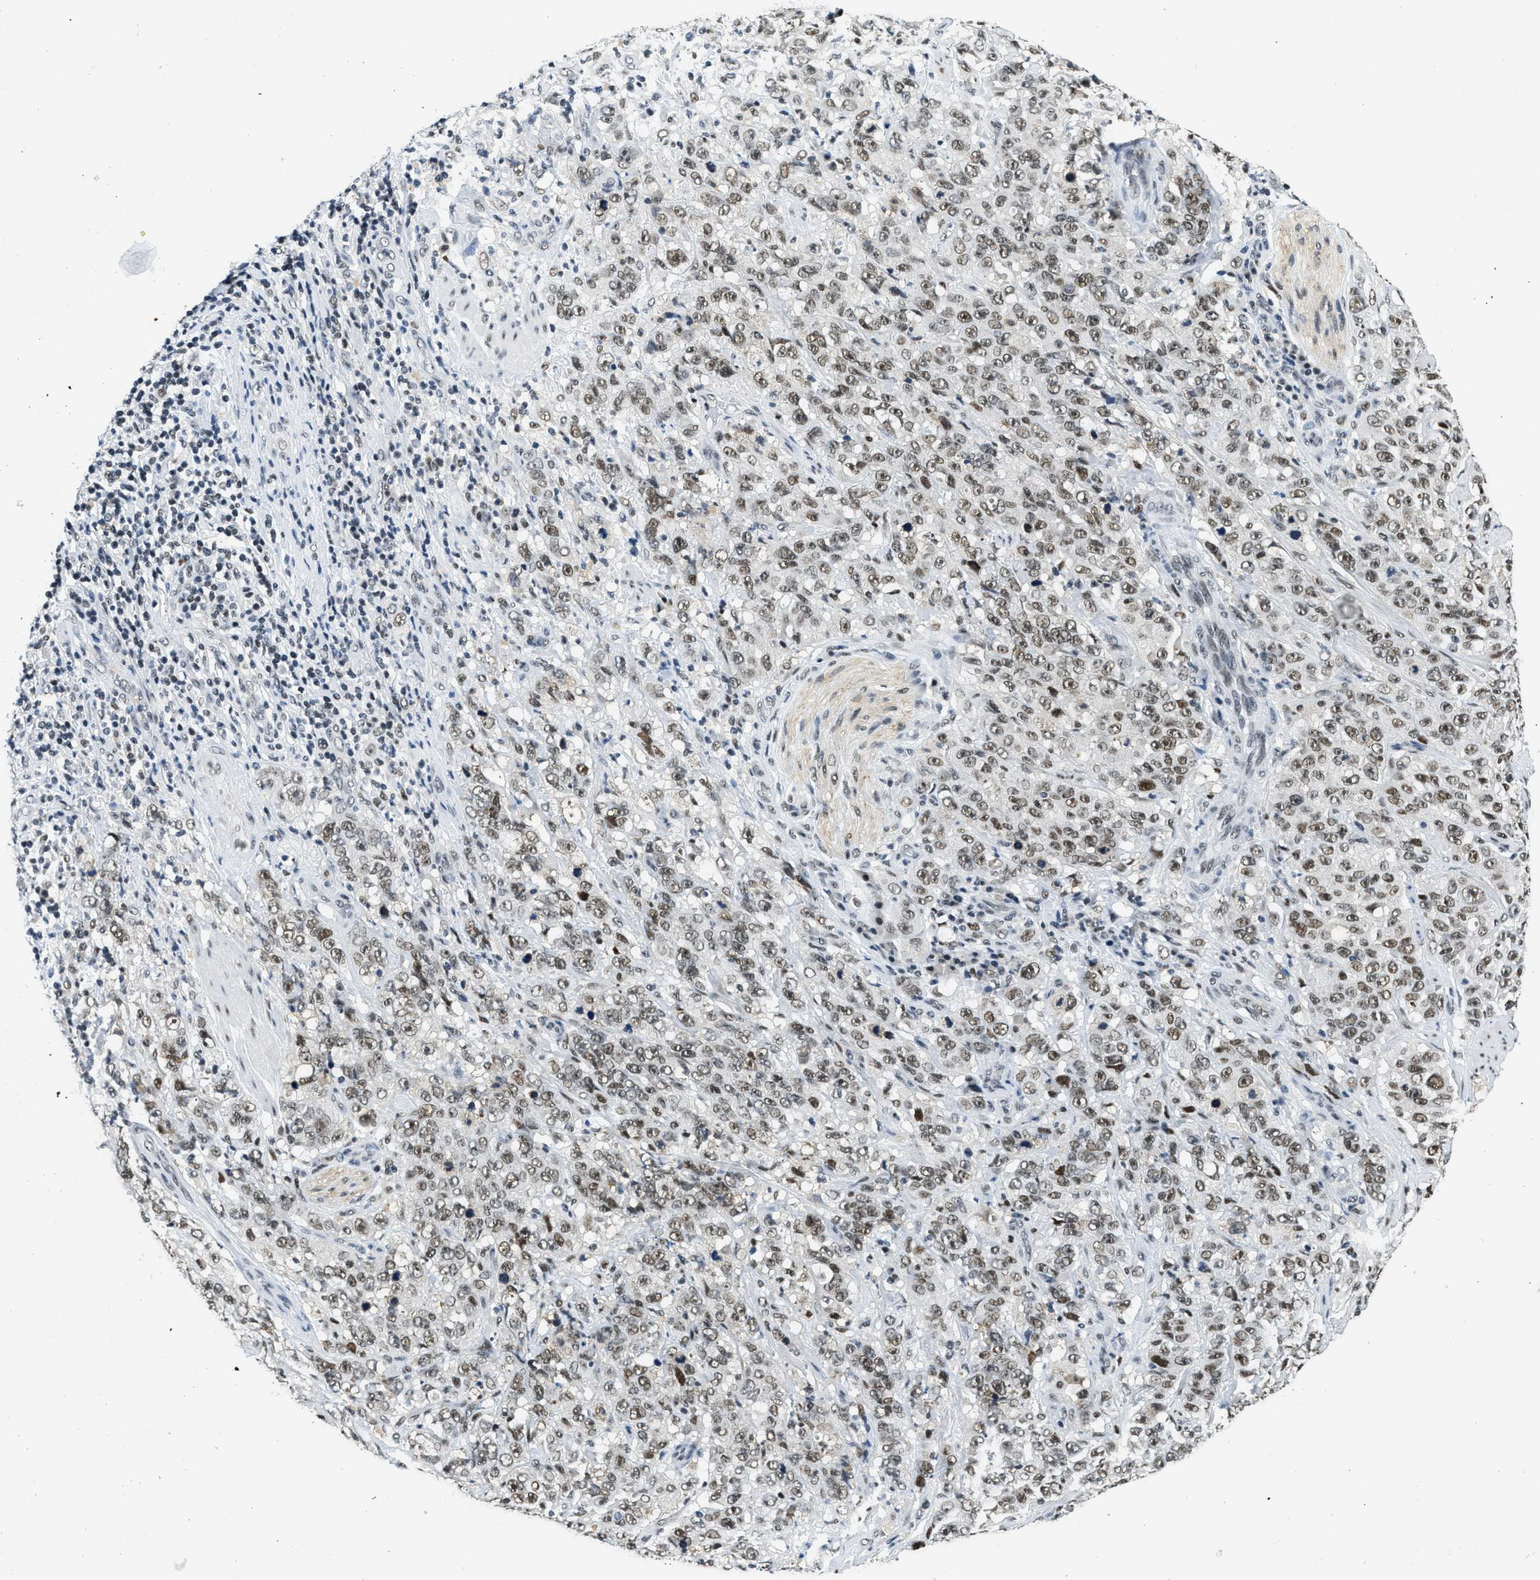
{"staining": {"intensity": "weak", "quantity": ">75%", "location": "nuclear"}, "tissue": "stomach cancer", "cell_type": "Tumor cells", "image_type": "cancer", "snomed": [{"axis": "morphology", "description": "Adenocarcinoma, NOS"}, {"axis": "topography", "description": "Stomach"}], "caption": "Protein staining of stomach cancer (adenocarcinoma) tissue exhibits weak nuclear positivity in approximately >75% of tumor cells.", "gene": "SSB", "patient": {"sex": "male", "age": 48}}